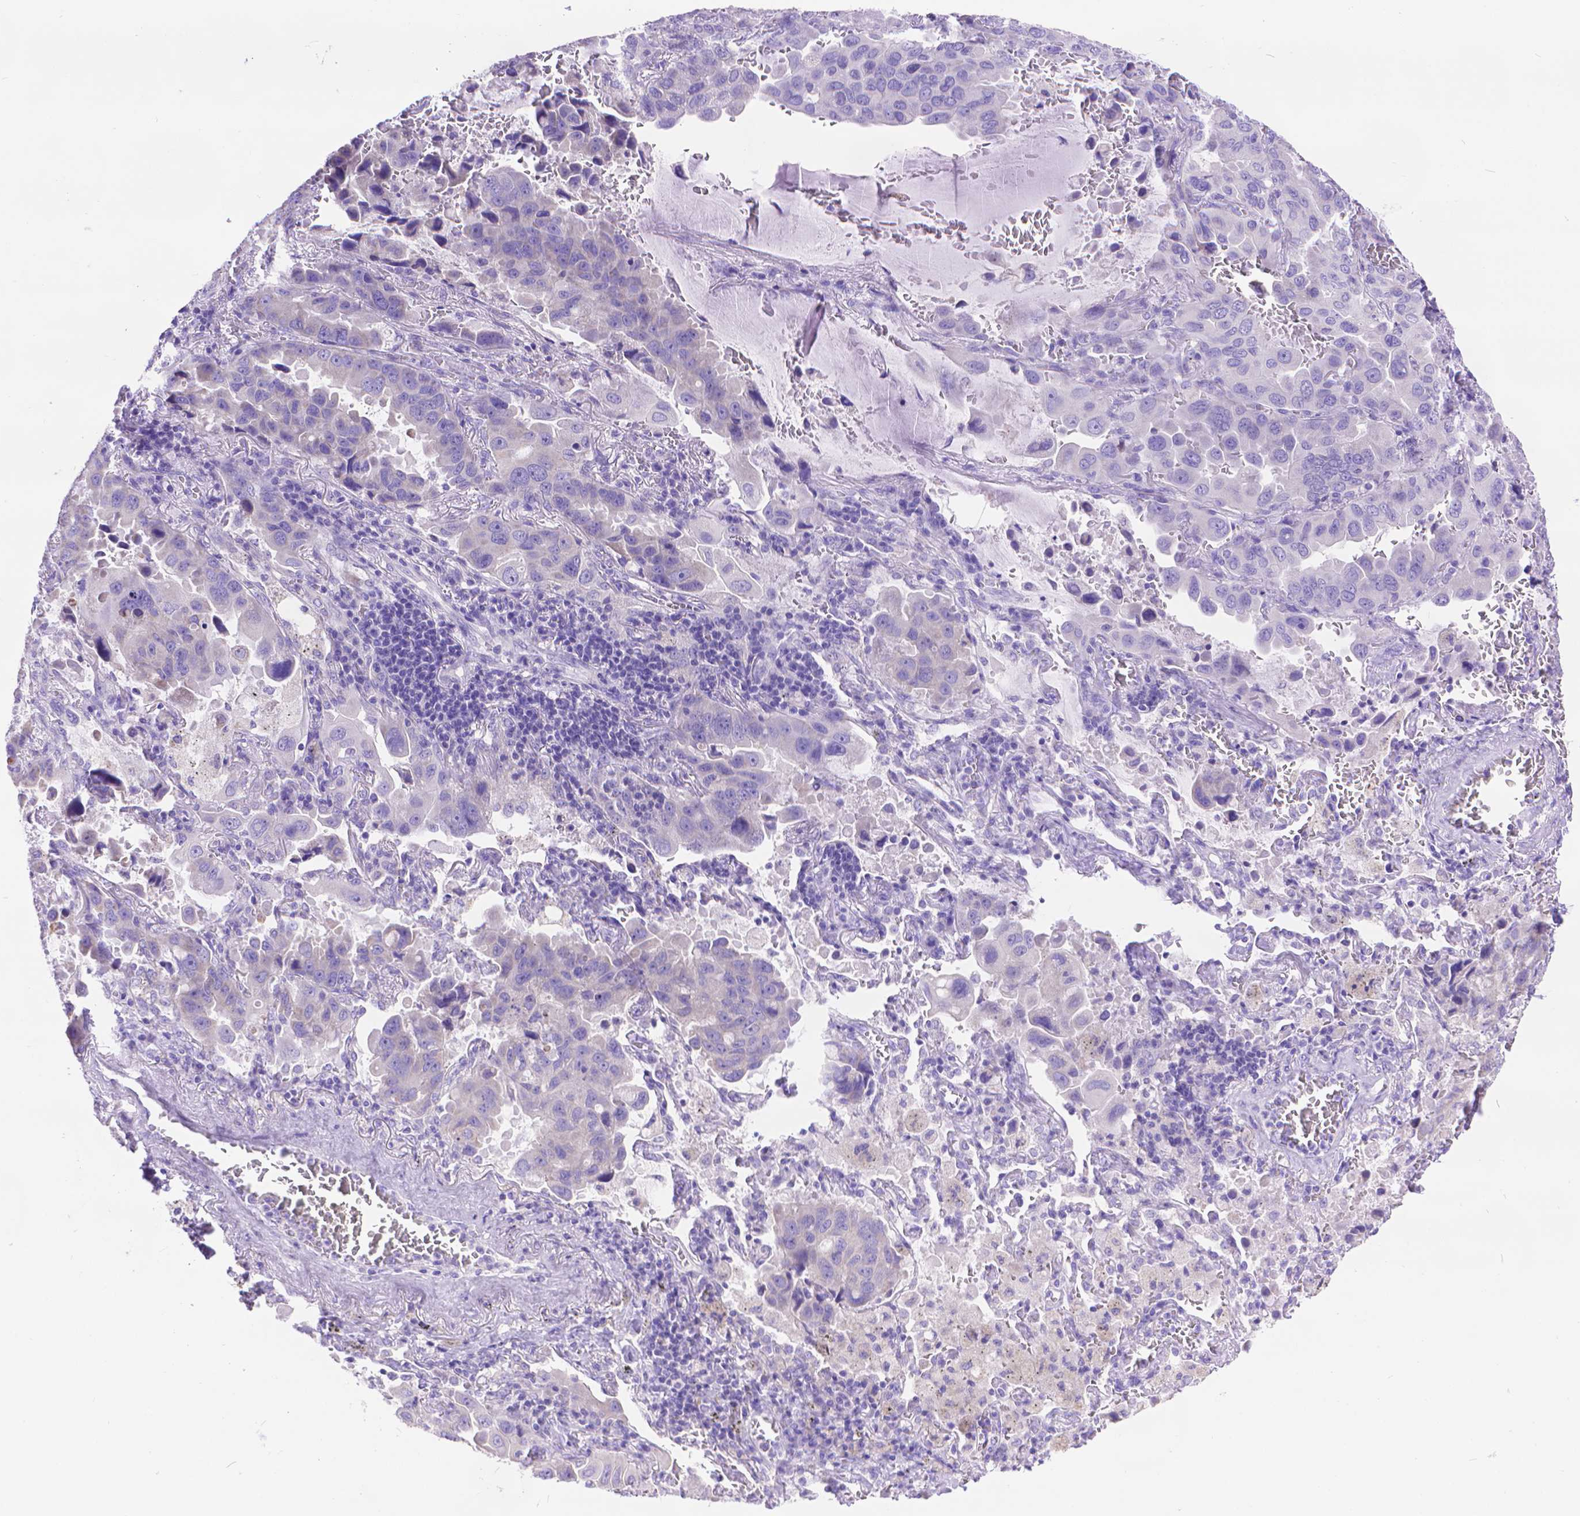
{"staining": {"intensity": "negative", "quantity": "none", "location": "none"}, "tissue": "lung cancer", "cell_type": "Tumor cells", "image_type": "cancer", "snomed": [{"axis": "morphology", "description": "Adenocarcinoma, NOS"}, {"axis": "topography", "description": "Lung"}], "caption": "Protein analysis of lung cancer (adenocarcinoma) displays no significant staining in tumor cells. (DAB immunohistochemistry, high magnification).", "gene": "DHRS2", "patient": {"sex": "male", "age": 64}}